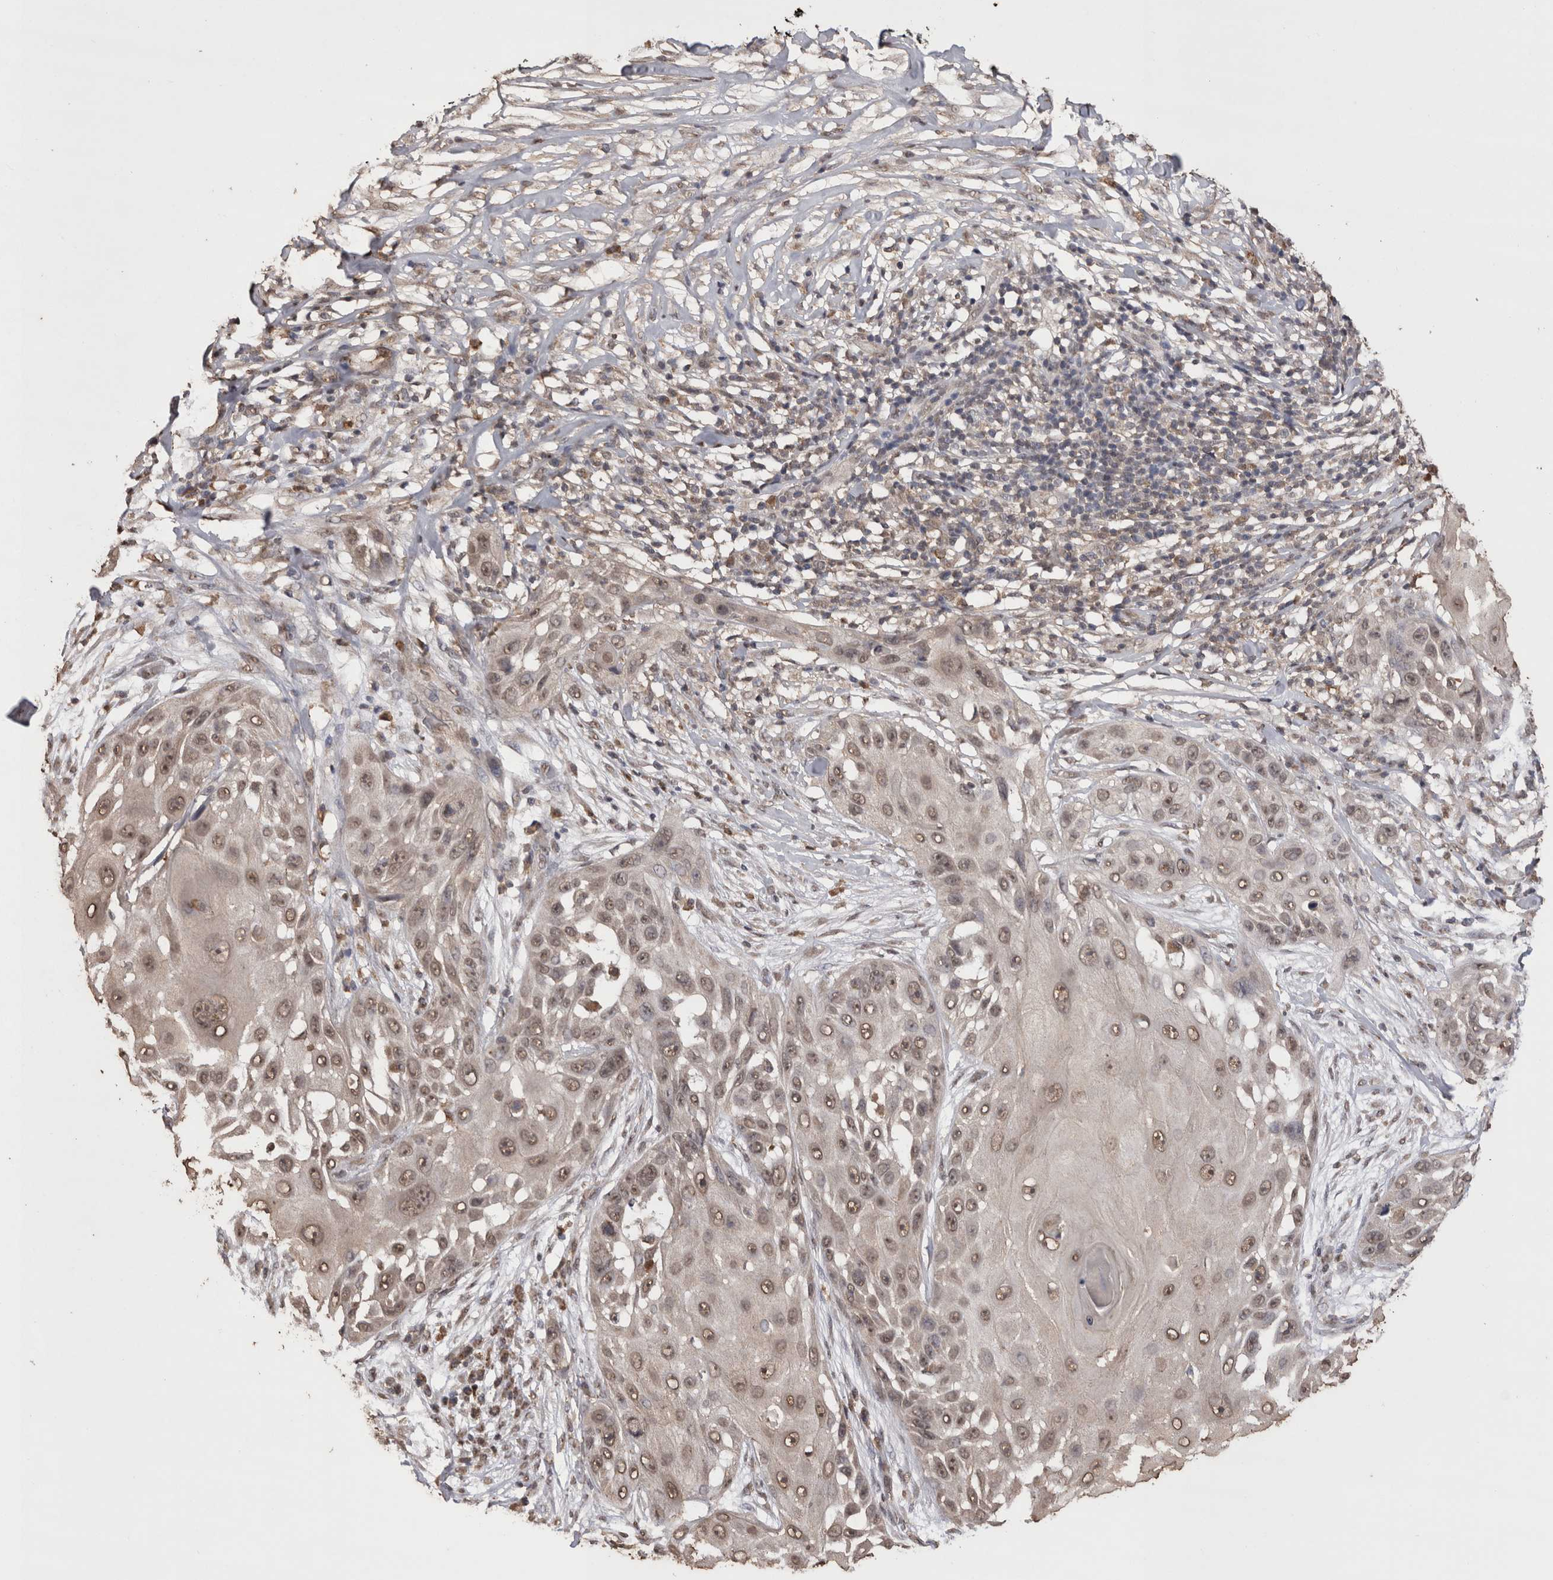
{"staining": {"intensity": "weak", "quantity": ">75%", "location": "nuclear"}, "tissue": "skin cancer", "cell_type": "Tumor cells", "image_type": "cancer", "snomed": [{"axis": "morphology", "description": "Squamous cell carcinoma, NOS"}, {"axis": "topography", "description": "Skin"}], "caption": "A brown stain labels weak nuclear positivity of a protein in skin cancer tumor cells. The protein of interest is stained brown, and the nuclei are stained in blue (DAB (3,3'-diaminobenzidine) IHC with brightfield microscopy, high magnification).", "gene": "GRK5", "patient": {"sex": "female", "age": 44}}